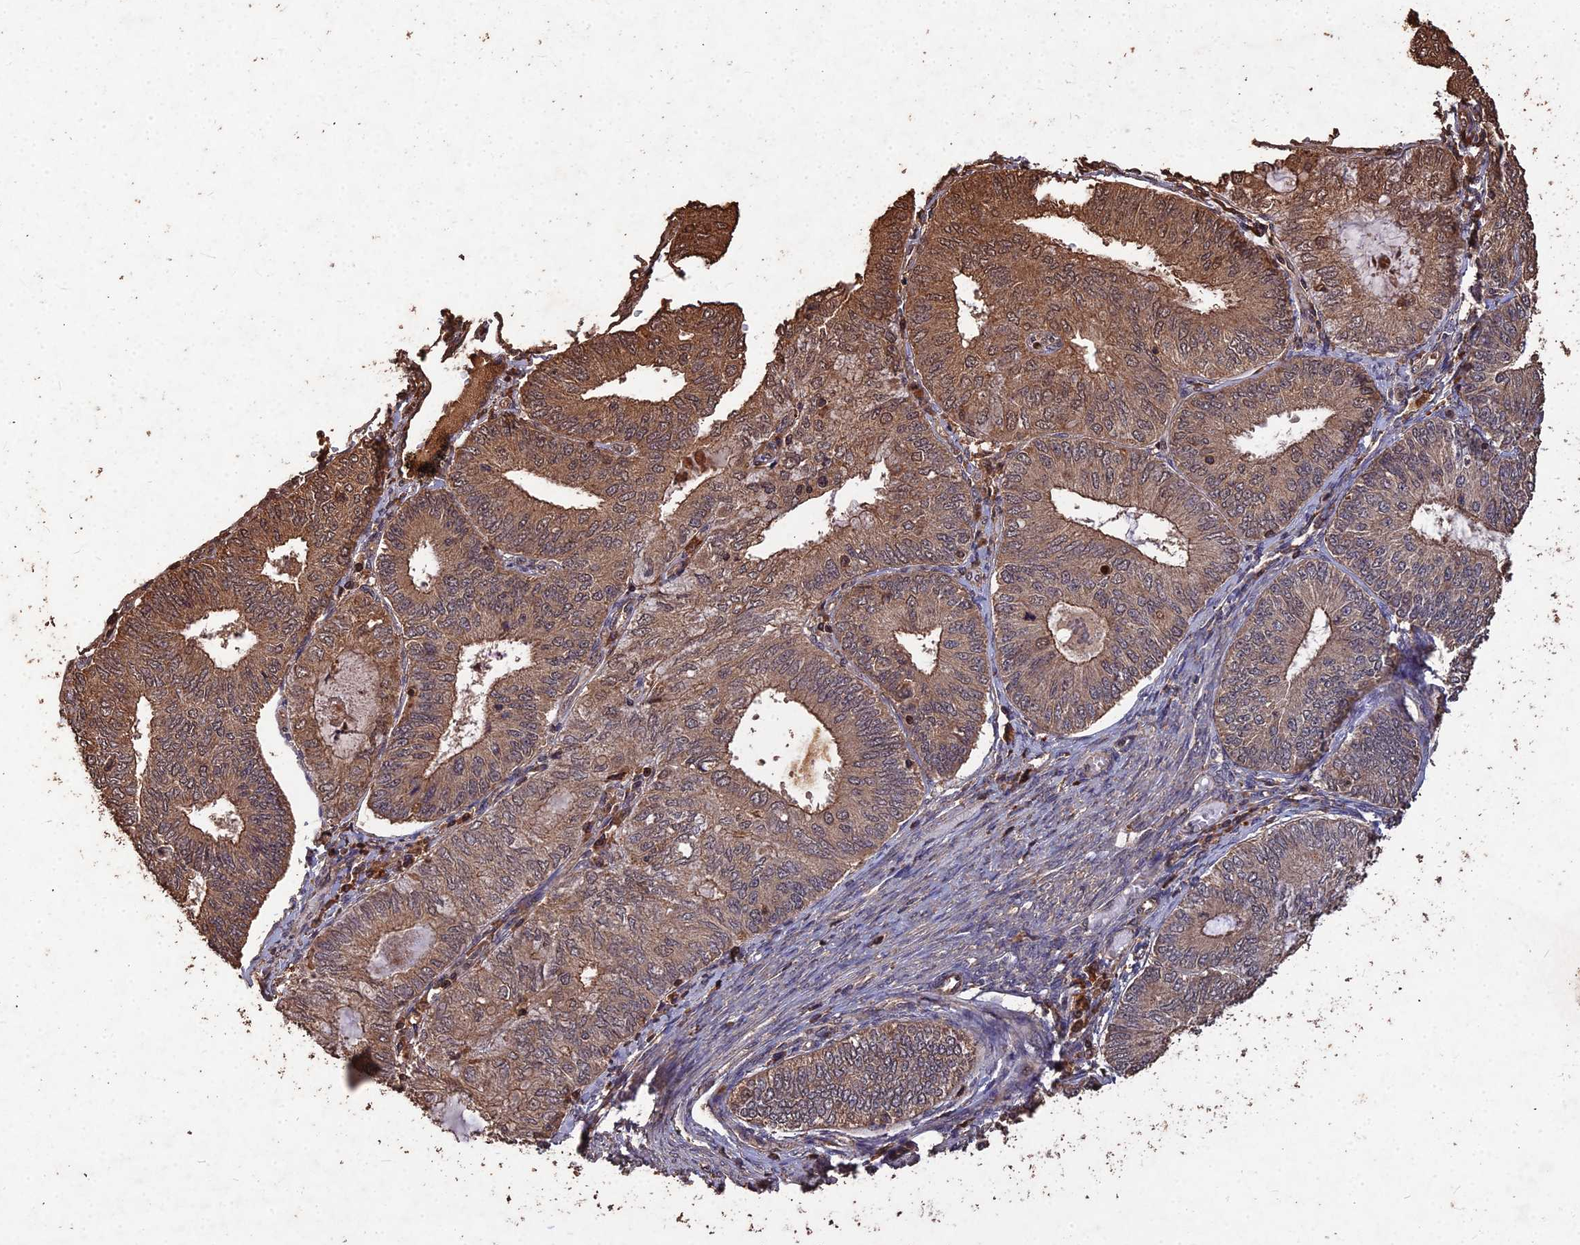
{"staining": {"intensity": "moderate", "quantity": ">75%", "location": "cytoplasmic/membranous,nuclear"}, "tissue": "endometrial cancer", "cell_type": "Tumor cells", "image_type": "cancer", "snomed": [{"axis": "morphology", "description": "Adenocarcinoma, NOS"}, {"axis": "topography", "description": "Endometrium"}], "caption": "Protein expression analysis of human adenocarcinoma (endometrial) reveals moderate cytoplasmic/membranous and nuclear positivity in approximately >75% of tumor cells.", "gene": "SYMPK", "patient": {"sex": "female", "age": 68}}